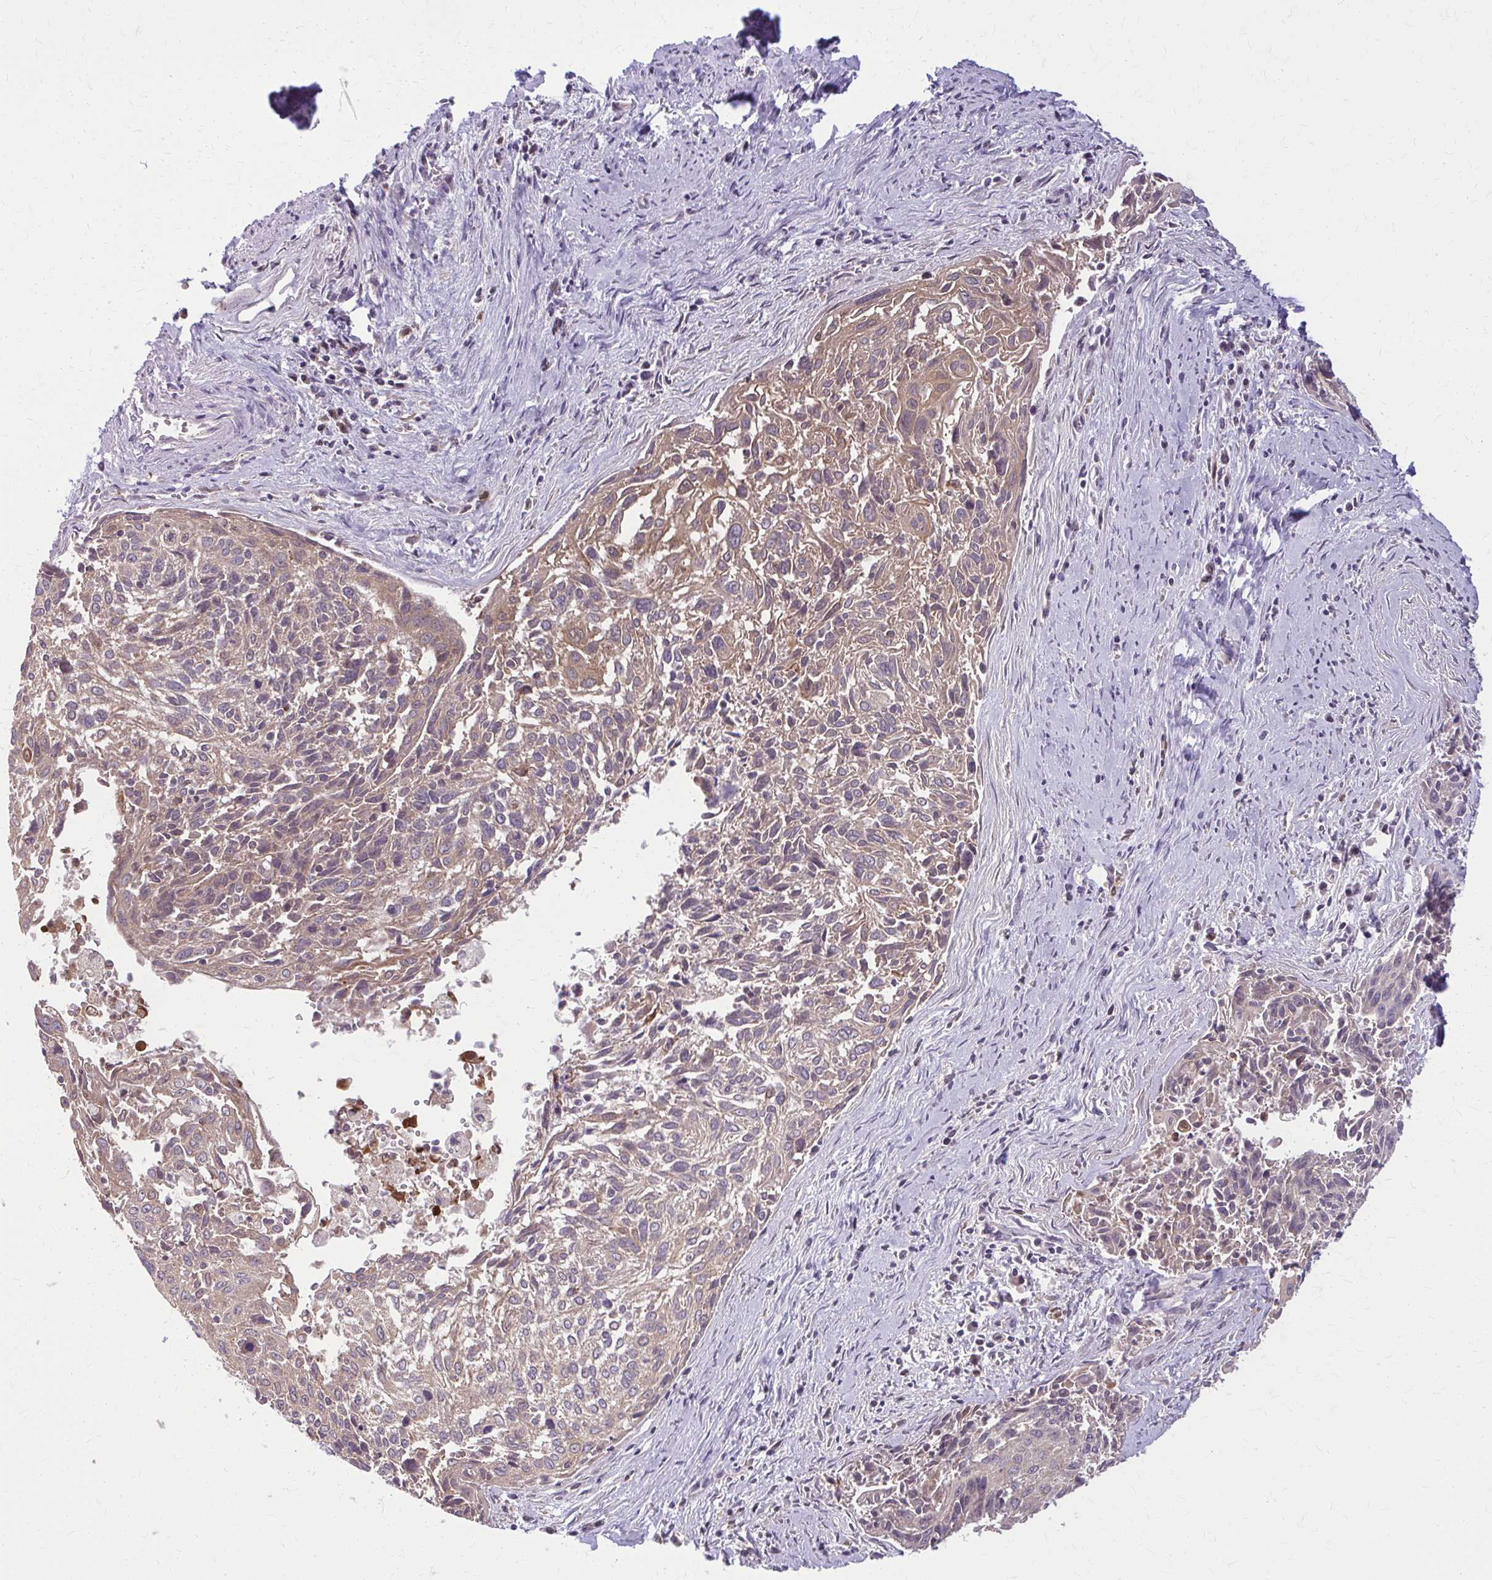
{"staining": {"intensity": "moderate", "quantity": ">75%", "location": "cytoplasmic/membranous"}, "tissue": "cervical cancer", "cell_type": "Tumor cells", "image_type": "cancer", "snomed": [{"axis": "morphology", "description": "Squamous cell carcinoma, NOS"}, {"axis": "topography", "description": "Cervix"}], "caption": "DAB immunohistochemical staining of squamous cell carcinoma (cervical) reveals moderate cytoplasmic/membranous protein staining in about >75% of tumor cells. (DAB (3,3'-diaminobenzidine) IHC with brightfield microscopy, high magnification).", "gene": "NRBF2", "patient": {"sex": "female", "age": 55}}